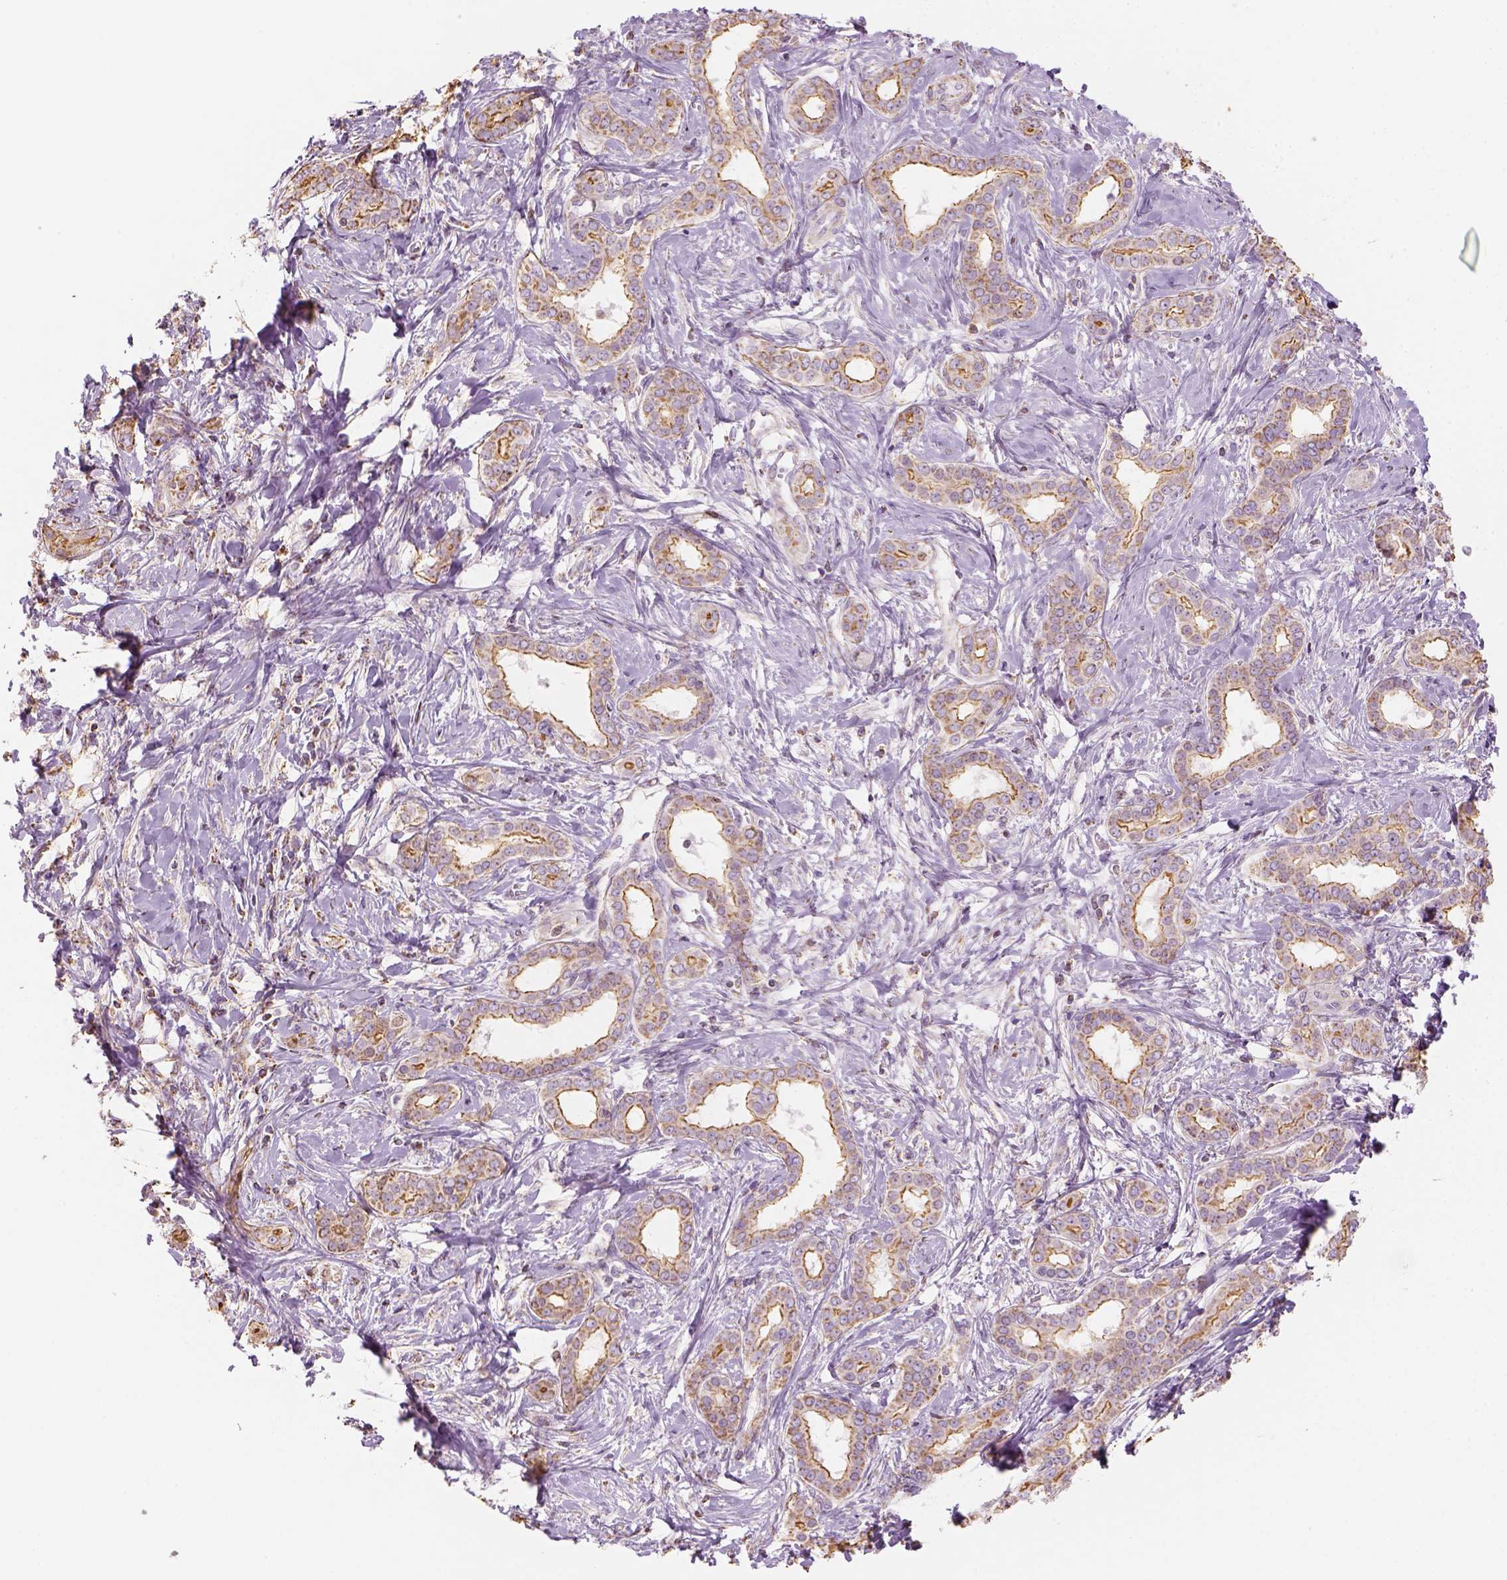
{"staining": {"intensity": "moderate", "quantity": ">75%", "location": "cytoplasmic/membranous"}, "tissue": "liver cancer", "cell_type": "Tumor cells", "image_type": "cancer", "snomed": [{"axis": "morphology", "description": "Cholangiocarcinoma"}, {"axis": "topography", "description": "Liver"}], "caption": "Tumor cells reveal medium levels of moderate cytoplasmic/membranous positivity in approximately >75% of cells in liver cancer (cholangiocarcinoma).", "gene": "LCA5", "patient": {"sex": "female", "age": 47}}